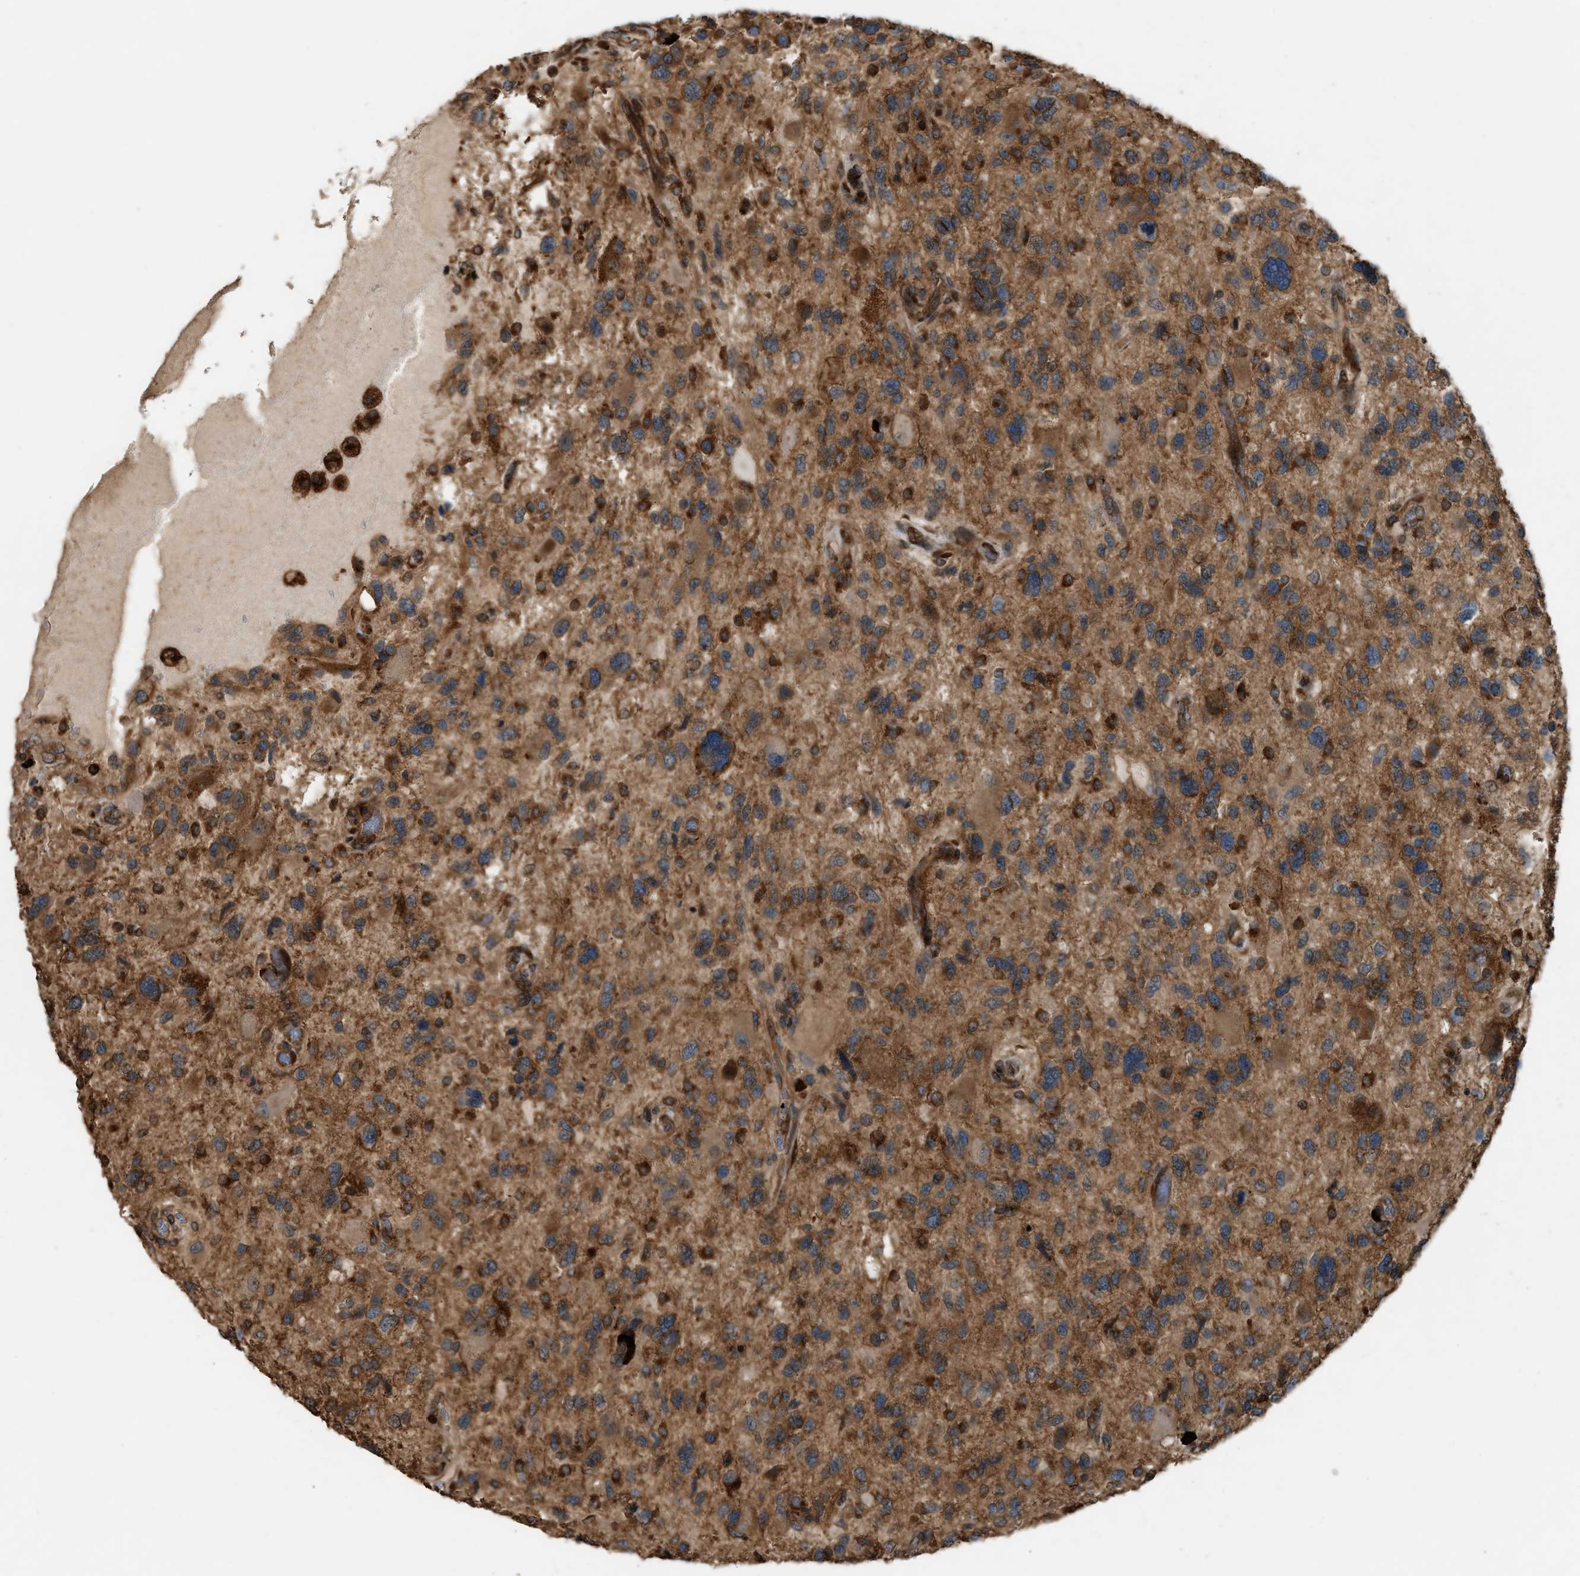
{"staining": {"intensity": "moderate", "quantity": ">75%", "location": "cytoplasmic/membranous"}, "tissue": "glioma", "cell_type": "Tumor cells", "image_type": "cancer", "snomed": [{"axis": "morphology", "description": "Glioma, malignant, High grade"}, {"axis": "topography", "description": "Brain"}], "caption": "The histopathology image reveals immunohistochemical staining of glioma. There is moderate cytoplasmic/membranous staining is seen in approximately >75% of tumor cells. Immunohistochemistry (ihc) stains the protein in brown and the nuclei are stained blue.", "gene": "BAIAP2L1", "patient": {"sex": "male", "age": 33}}